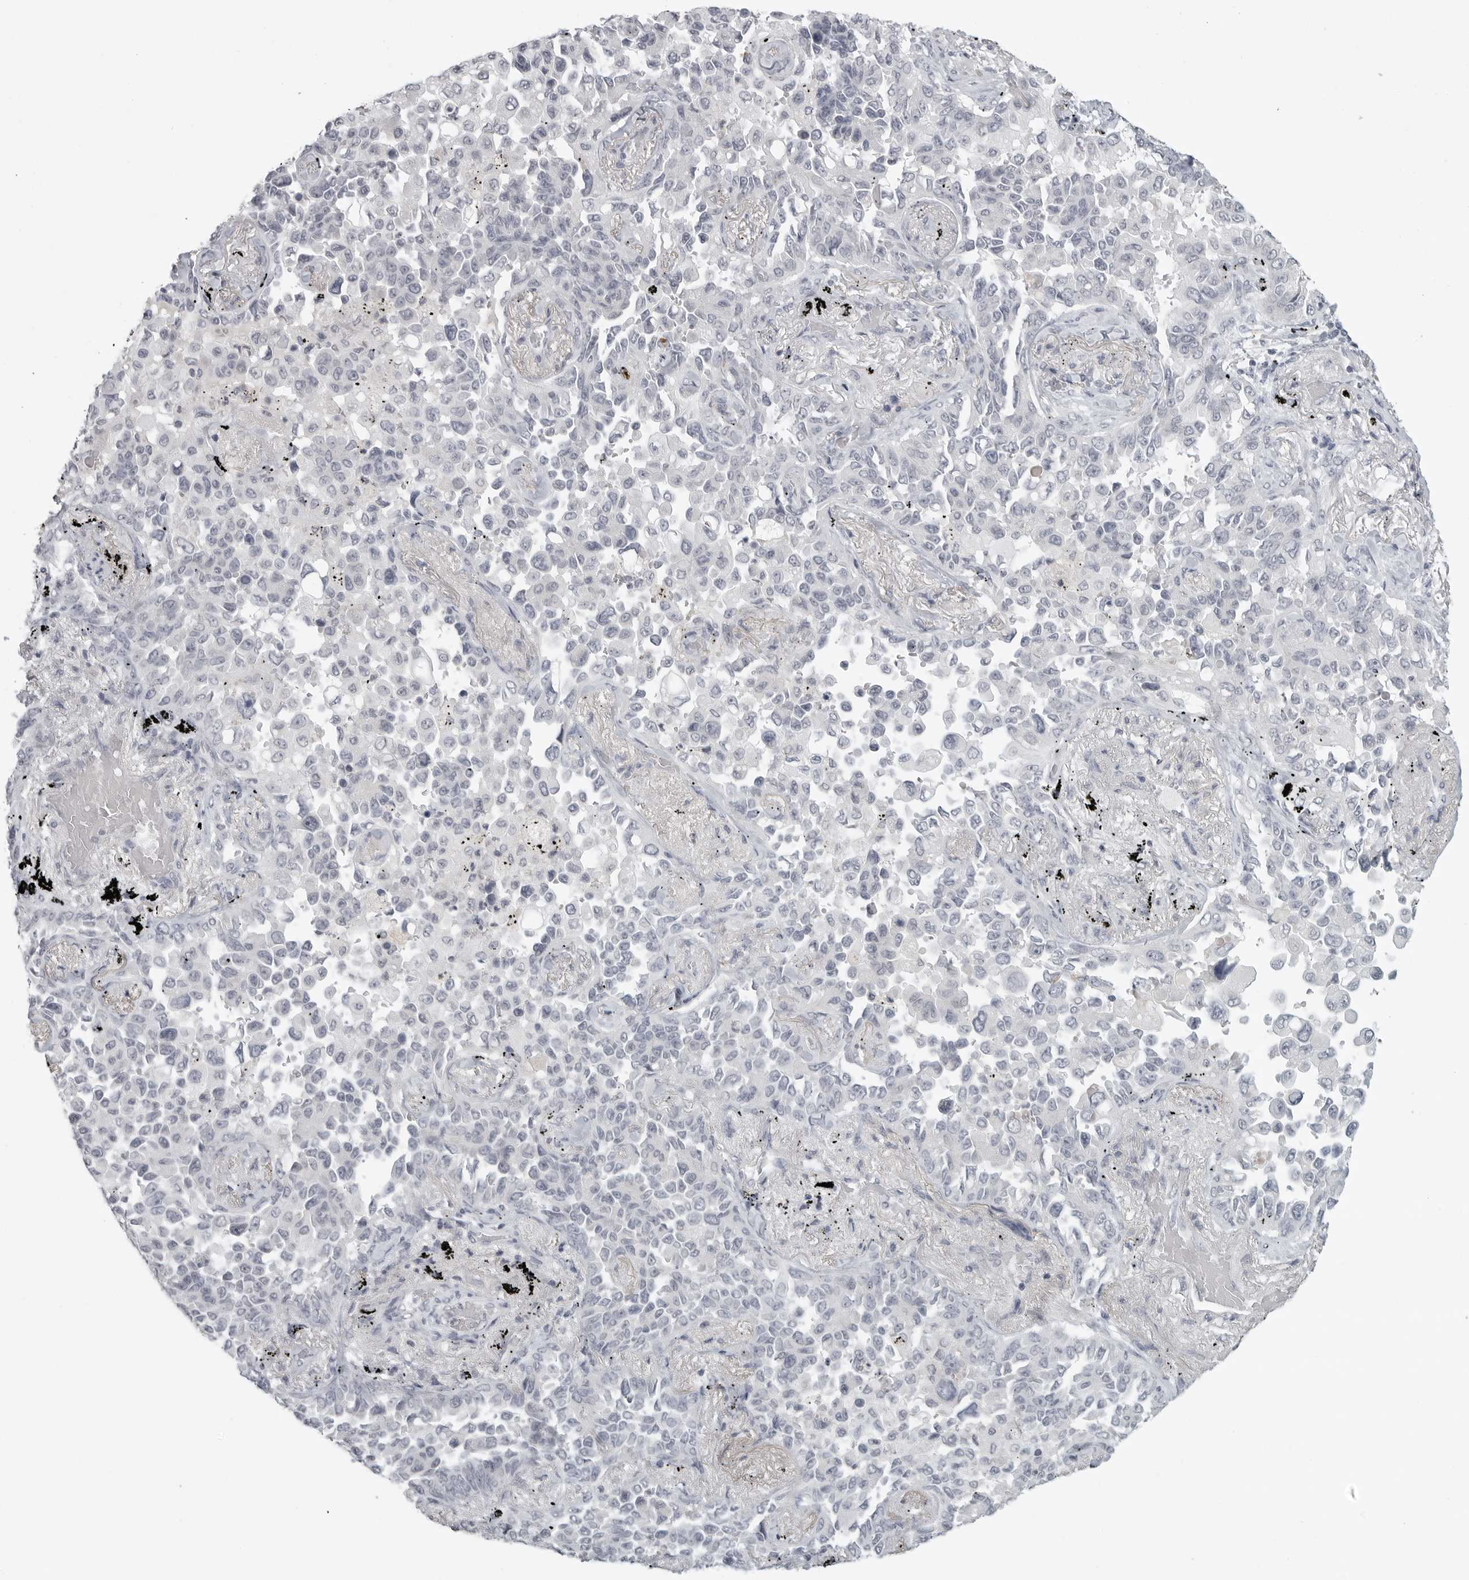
{"staining": {"intensity": "negative", "quantity": "none", "location": "none"}, "tissue": "lung cancer", "cell_type": "Tumor cells", "image_type": "cancer", "snomed": [{"axis": "morphology", "description": "Adenocarcinoma, NOS"}, {"axis": "topography", "description": "Lung"}], "caption": "The photomicrograph exhibits no staining of tumor cells in adenocarcinoma (lung). (Brightfield microscopy of DAB (3,3'-diaminobenzidine) immunohistochemistry at high magnification).", "gene": "BPIFA1", "patient": {"sex": "female", "age": 67}}